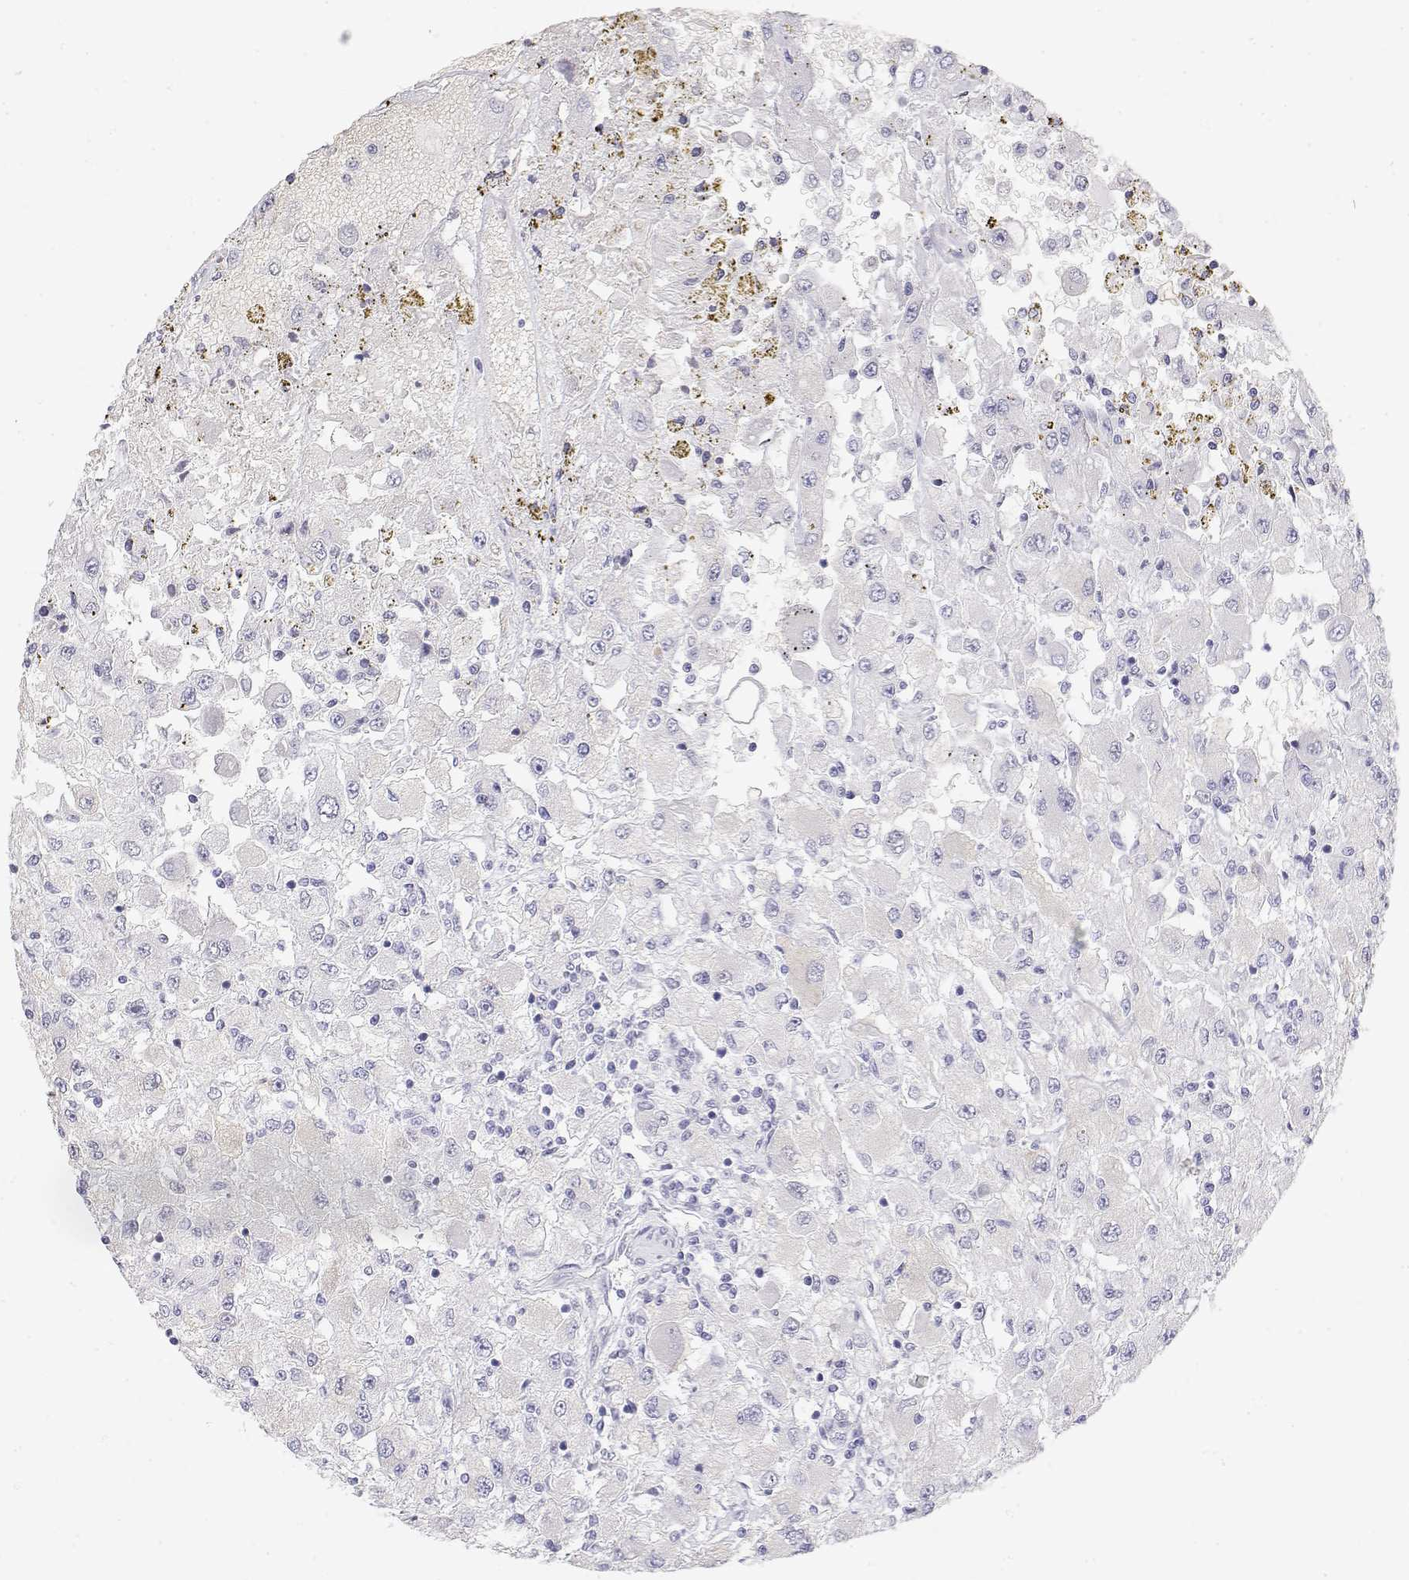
{"staining": {"intensity": "negative", "quantity": "none", "location": "none"}, "tissue": "renal cancer", "cell_type": "Tumor cells", "image_type": "cancer", "snomed": [{"axis": "morphology", "description": "Adenocarcinoma, NOS"}, {"axis": "topography", "description": "Kidney"}], "caption": "Immunohistochemistry photomicrograph of neoplastic tissue: renal cancer stained with DAB reveals no significant protein positivity in tumor cells.", "gene": "MISP", "patient": {"sex": "female", "age": 67}}